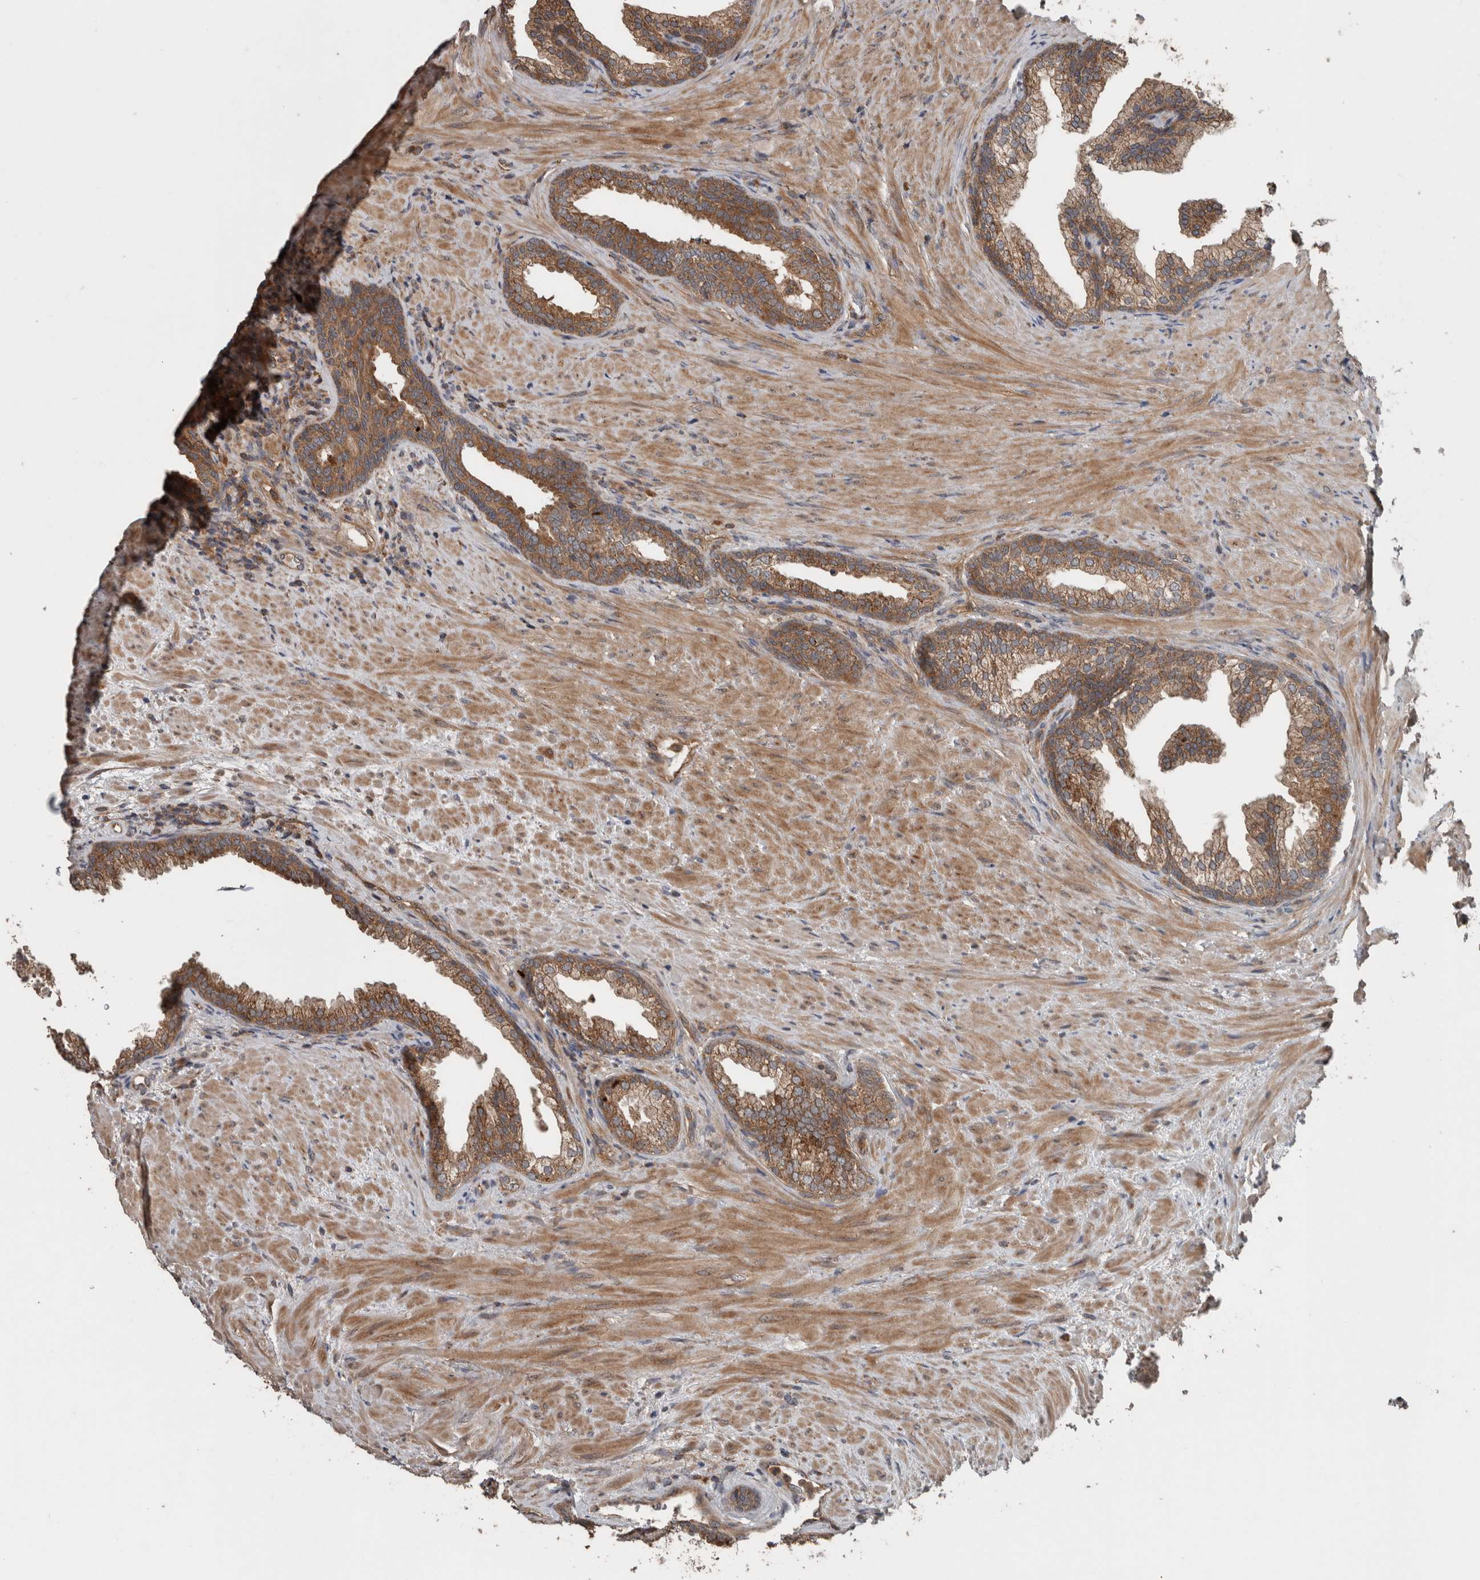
{"staining": {"intensity": "moderate", "quantity": ">75%", "location": "cytoplasmic/membranous"}, "tissue": "prostate", "cell_type": "Glandular cells", "image_type": "normal", "snomed": [{"axis": "morphology", "description": "Normal tissue, NOS"}, {"axis": "topography", "description": "Prostate"}], "caption": "Immunohistochemistry (IHC) of unremarkable human prostate exhibits medium levels of moderate cytoplasmic/membranous positivity in approximately >75% of glandular cells.", "gene": "RIOK3", "patient": {"sex": "male", "age": 76}}